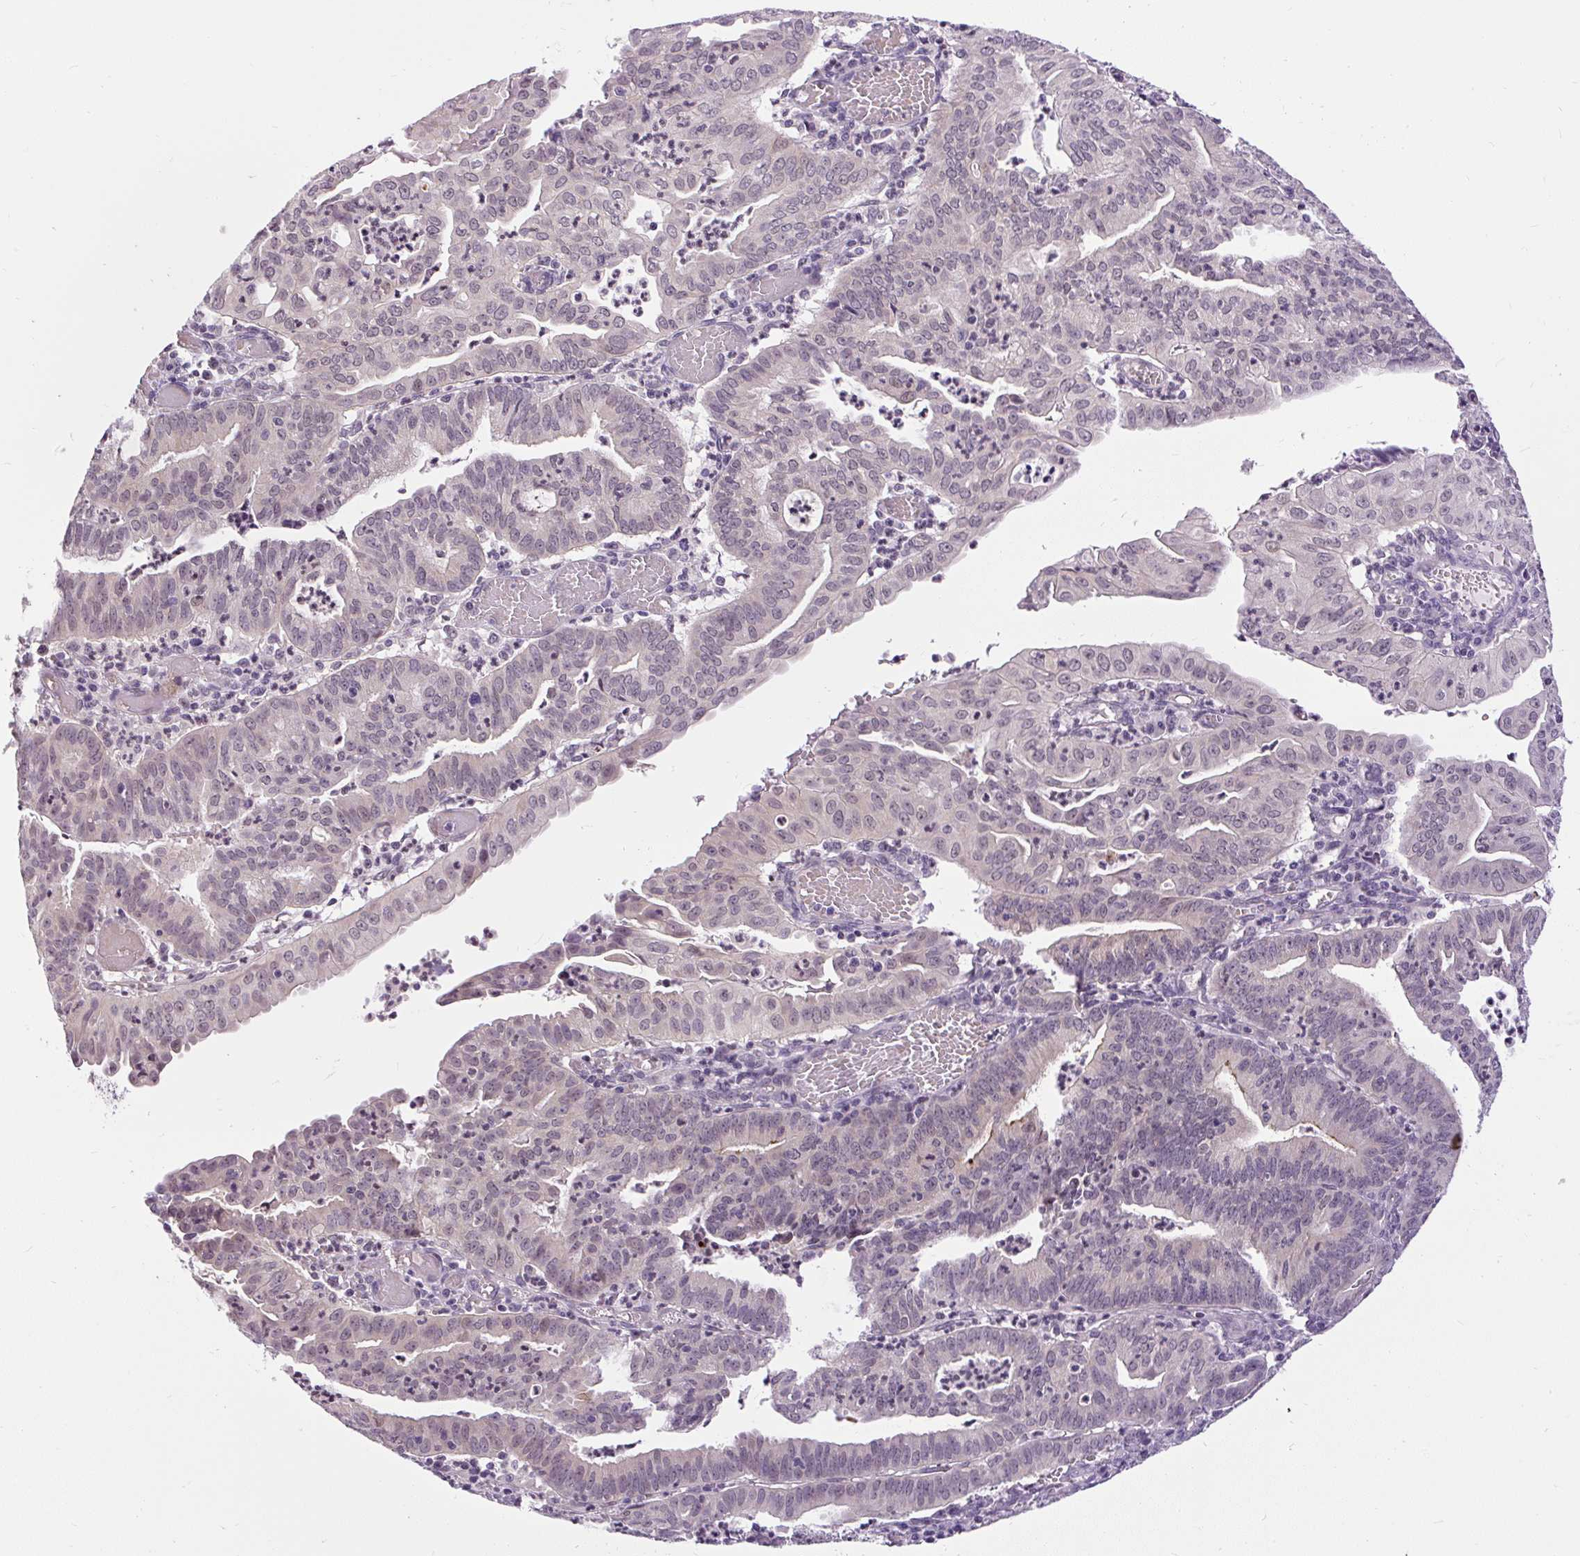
{"staining": {"intensity": "negative", "quantity": "none", "location": "none"}, "tissue": "endometrial cancer", "cell_type": "Tumor cells", "image_type": "cancer", "snomed": [{"axis": "morphology", "description": "Adenocarcinoma, NOS"}, {"axis": "topography", "description": "Endometrium"}], "caption": "This is an IHC photomicrograph of human endometrial cancer. There is no staining in tumor cells.", "gene": "FAM117B", "patient": {"sex": "female", "age": 60}}